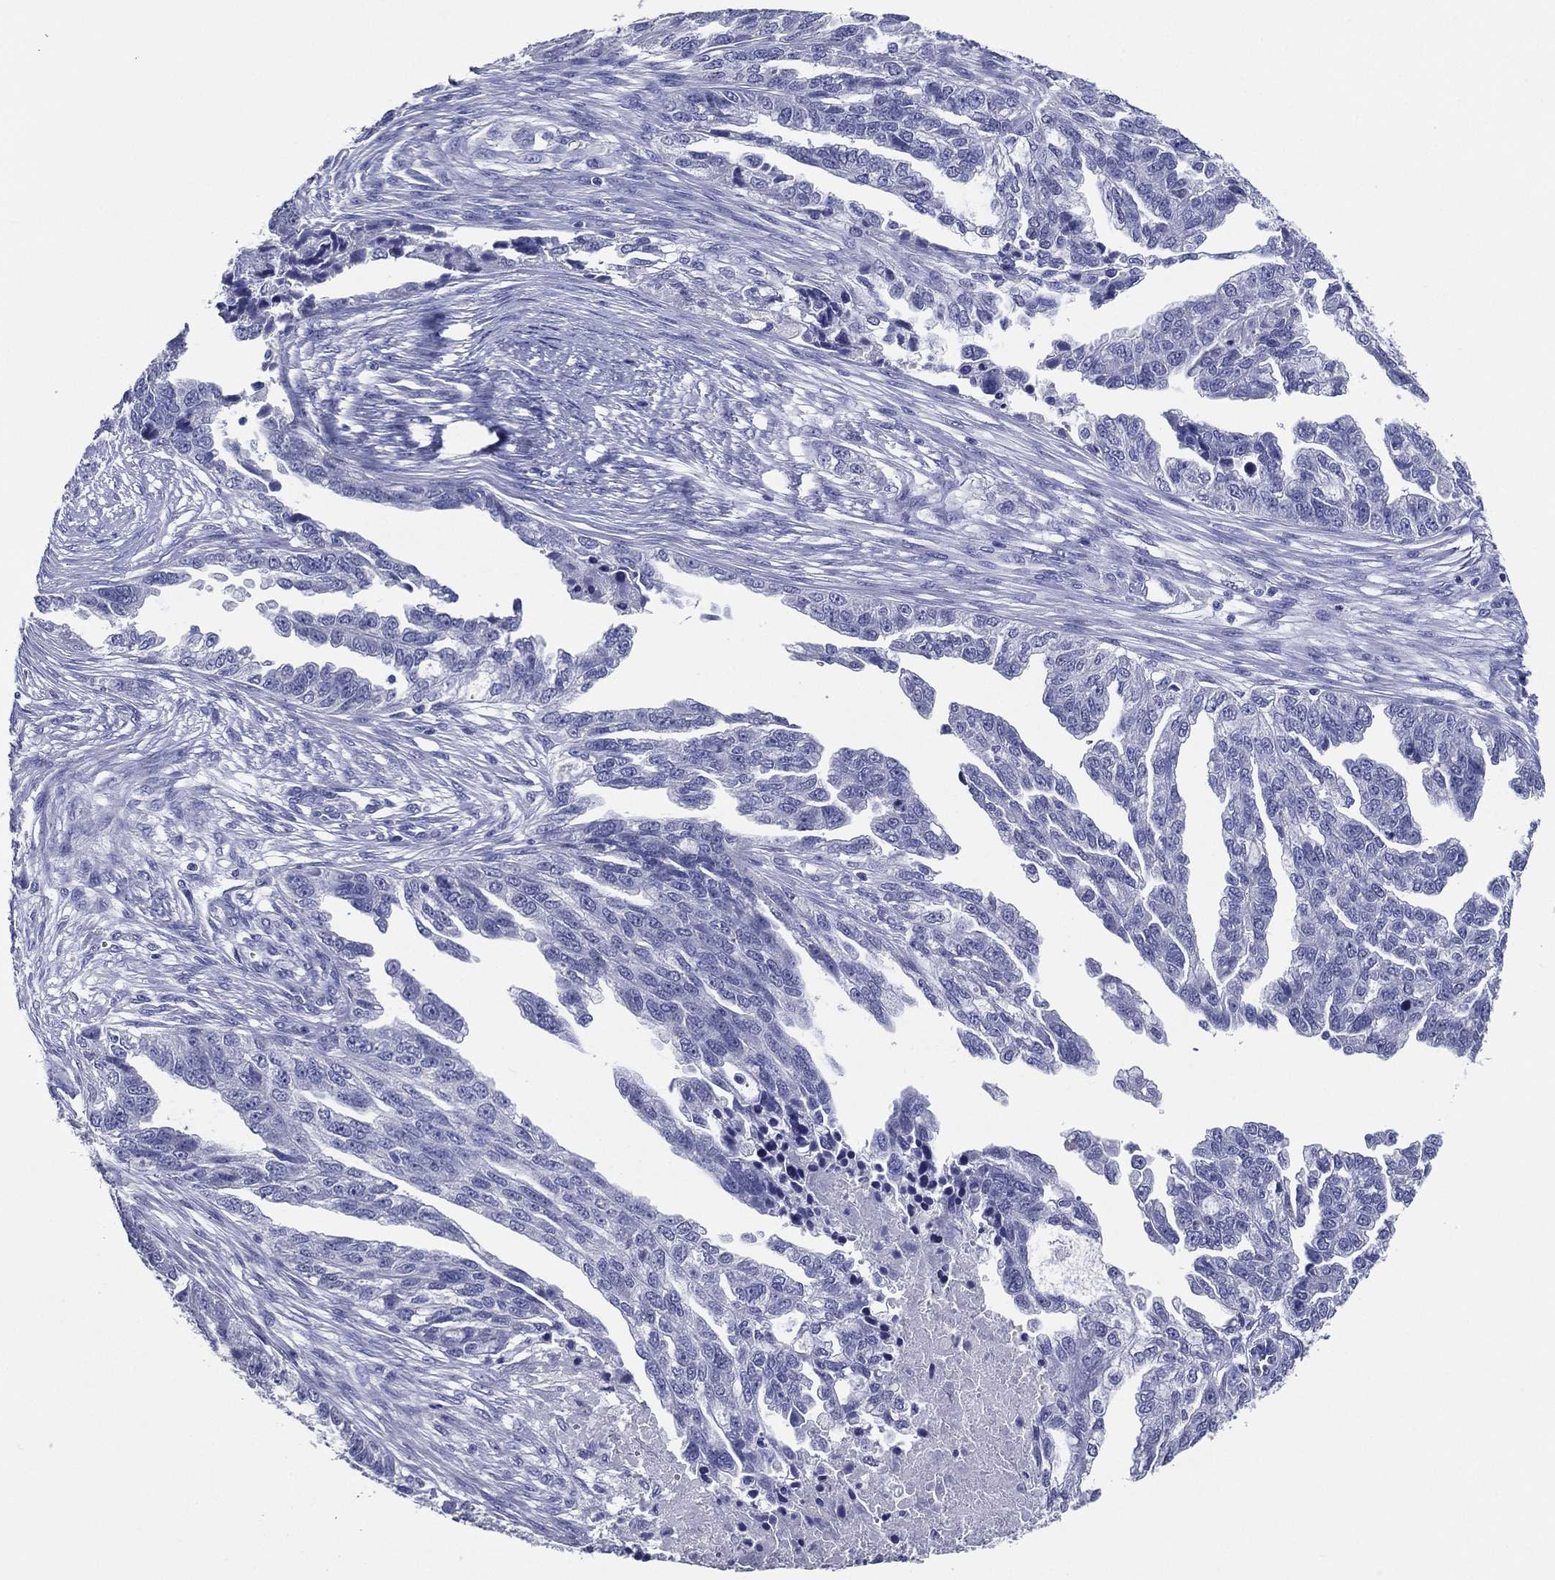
{"staining": {"intensity": "negative", "quantity": "none", "location": "none"}, "tissue": "ovarian cancer", "cell_type": "Tumor cells", "image_type": "cancer", "snomed": [{"axis": "morphology", "description": "Cystadenocarcinoma, serous, NOS"}, {"axis": "topography", "description": "Ovary"}], "caption": "DAB (3,3'-diaminobenzidine) immunohistochemical staining of serous cystadenocarcinoma (ovarian) exhibits no significant positivity in tumor cells.", "gene": "TFAP2A", "patient": {"sex": "female", "age": 51}}